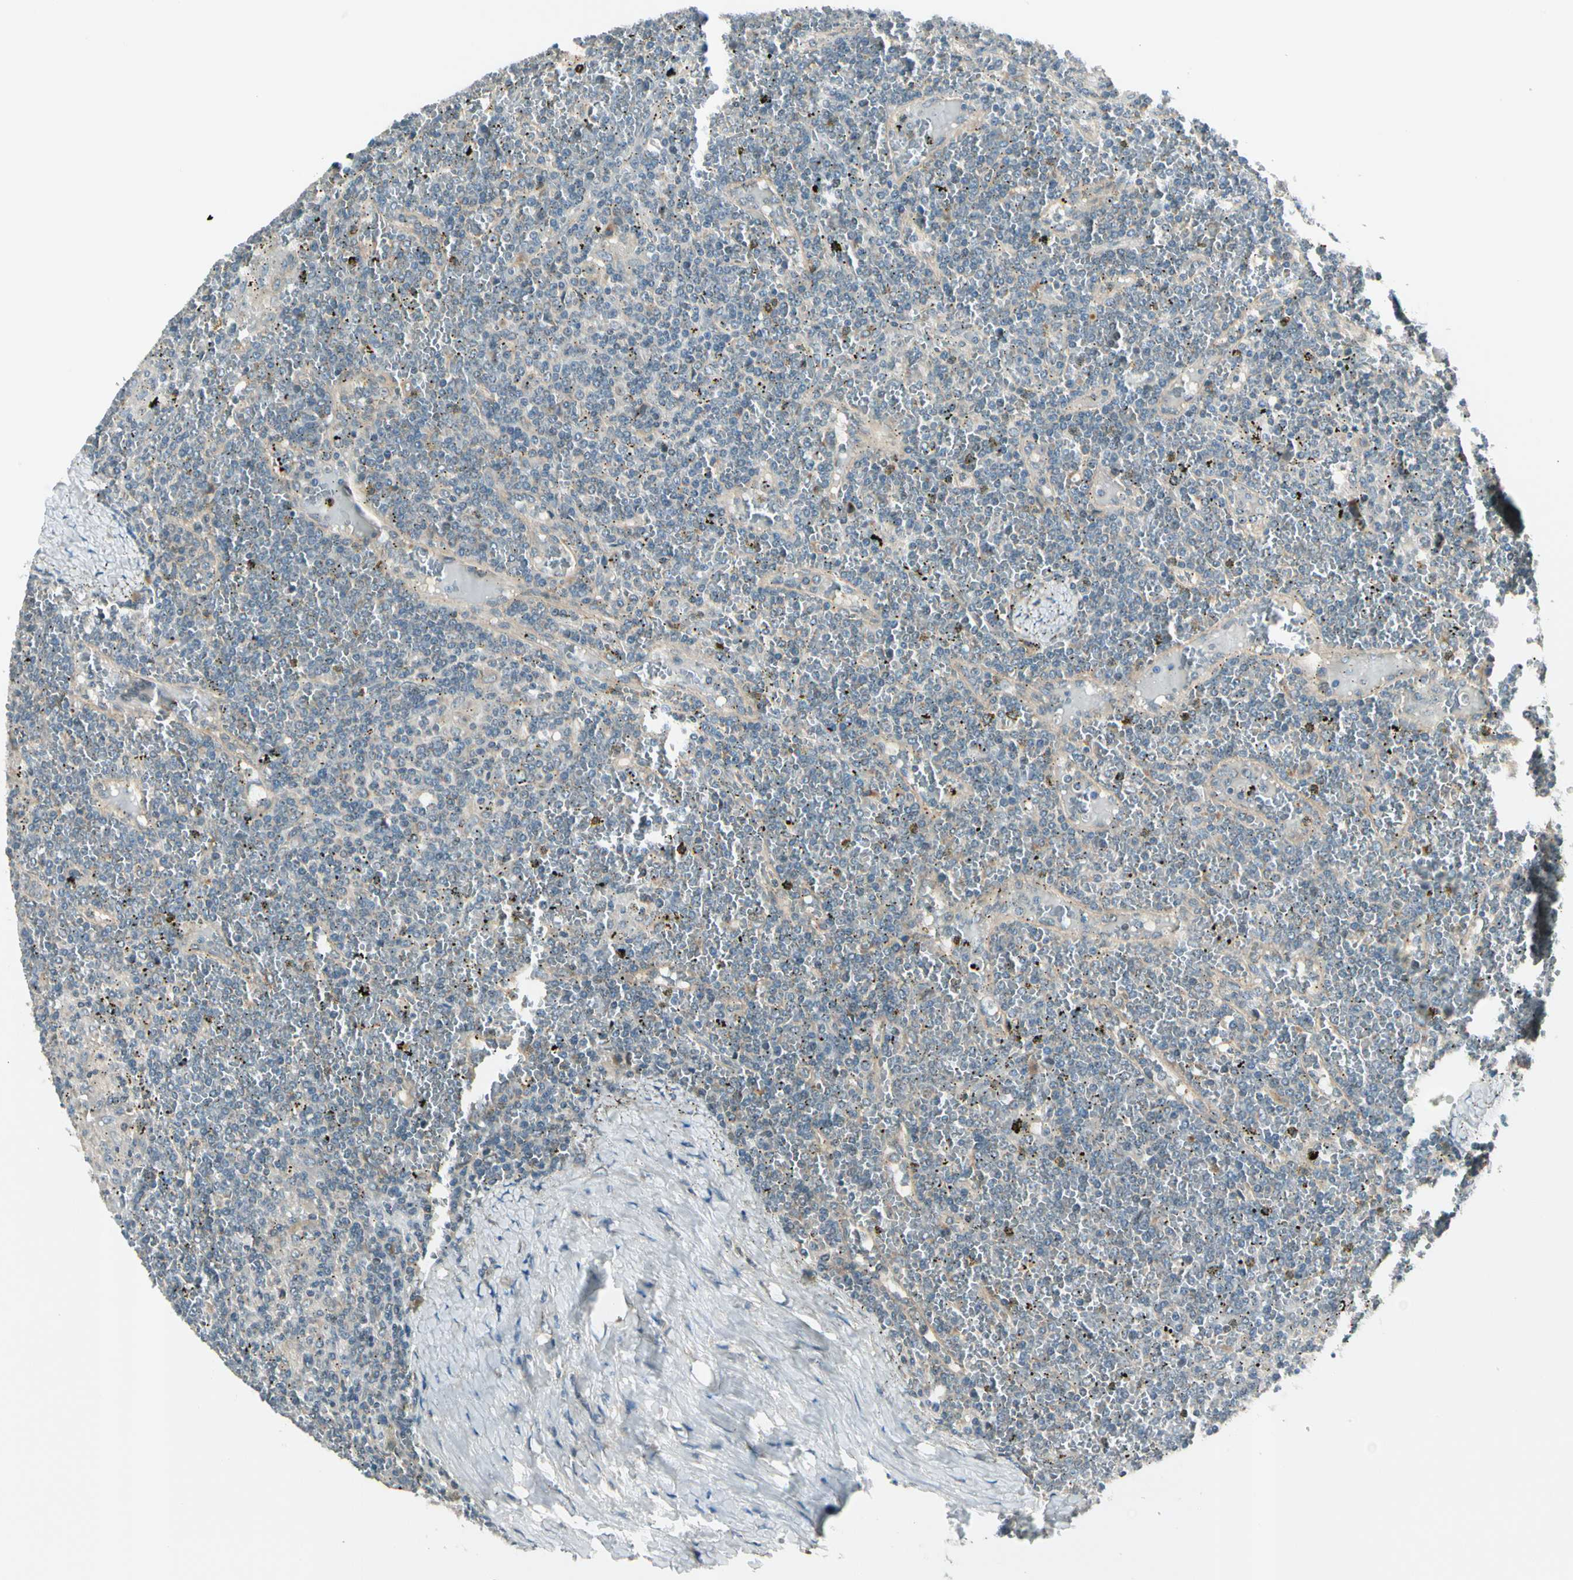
{"staining": {"intensity": "negative", "quantity": "none", "location": "none"}, "tissue": "lymphoma", "cell_type": "Tumor cells", "image_type": "cancer", "snomed": [{"axis": "morphology", "description": "Malignant lymphoma, non-Hodgkin's type, Low grade"}, {"axis": "topography", "description": "Spleen"}], "caption": "A micrograph of malignant lymphoma, non-Hodgkin's type (low-grade) stained for a protein reveals no brown staining in tumor cells. (Brightfield microscopy of DAB (3,3'-diaminobenzidine) immunohistochemistry (IHC) at high magnification).", "gene": "BNIP1", "patient": {"sex": "female", "age": 19}}